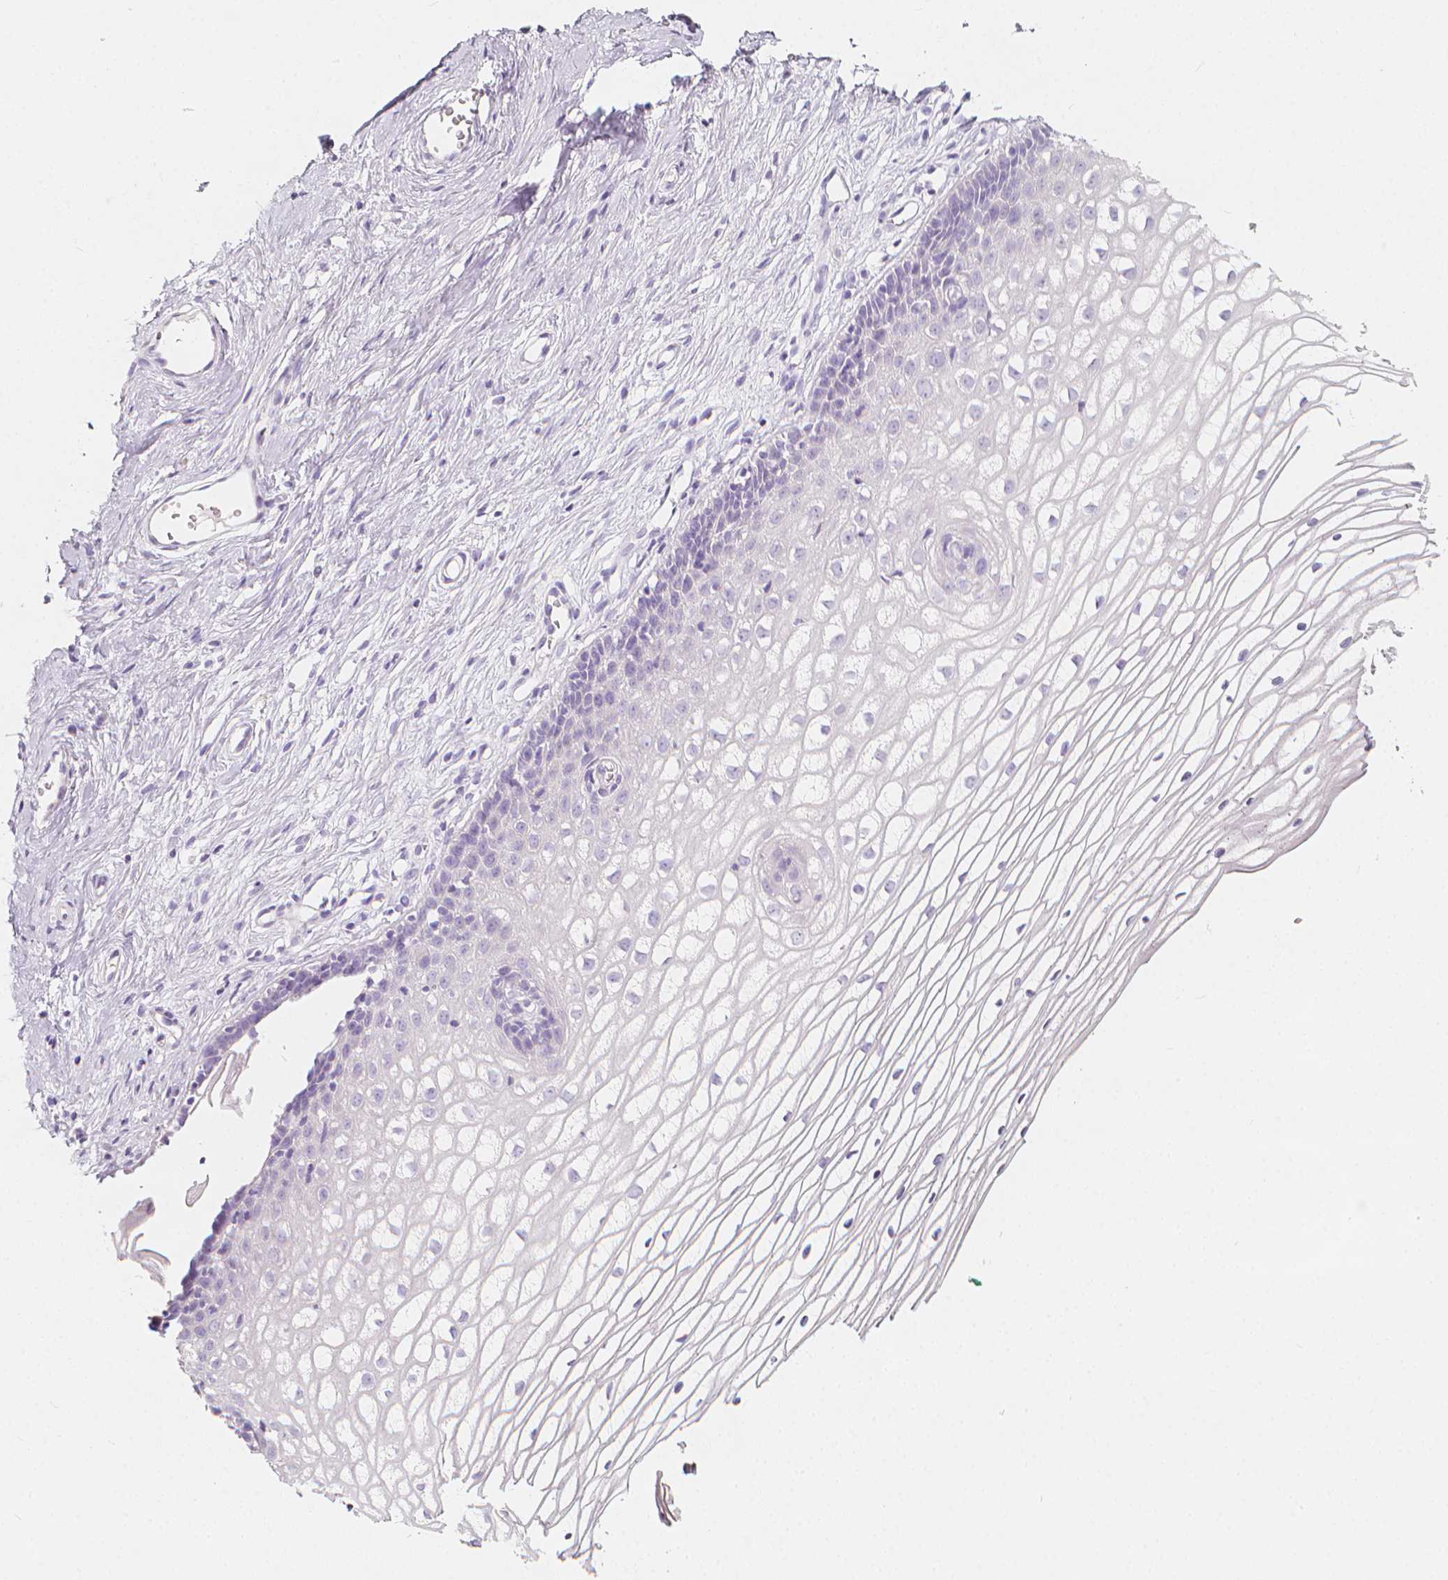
{"staining": {"intensity": "negative", "quantity": "none", "location": "none"}, "tissue": "cervix", "cell_type": "Glandular cells", "image_type": "normal", "snomed": [{"axis": "morphology", "description": "Normal tissue, NOS"}, {"axis": "topography", "description": "Cervix"}], "caption": "Photomicrograph shows no significant protein positivity in glandular cells of unremarkable cervix.", "gene": "RBFOX1", "patient": {"sex": "female", "age": 40}}